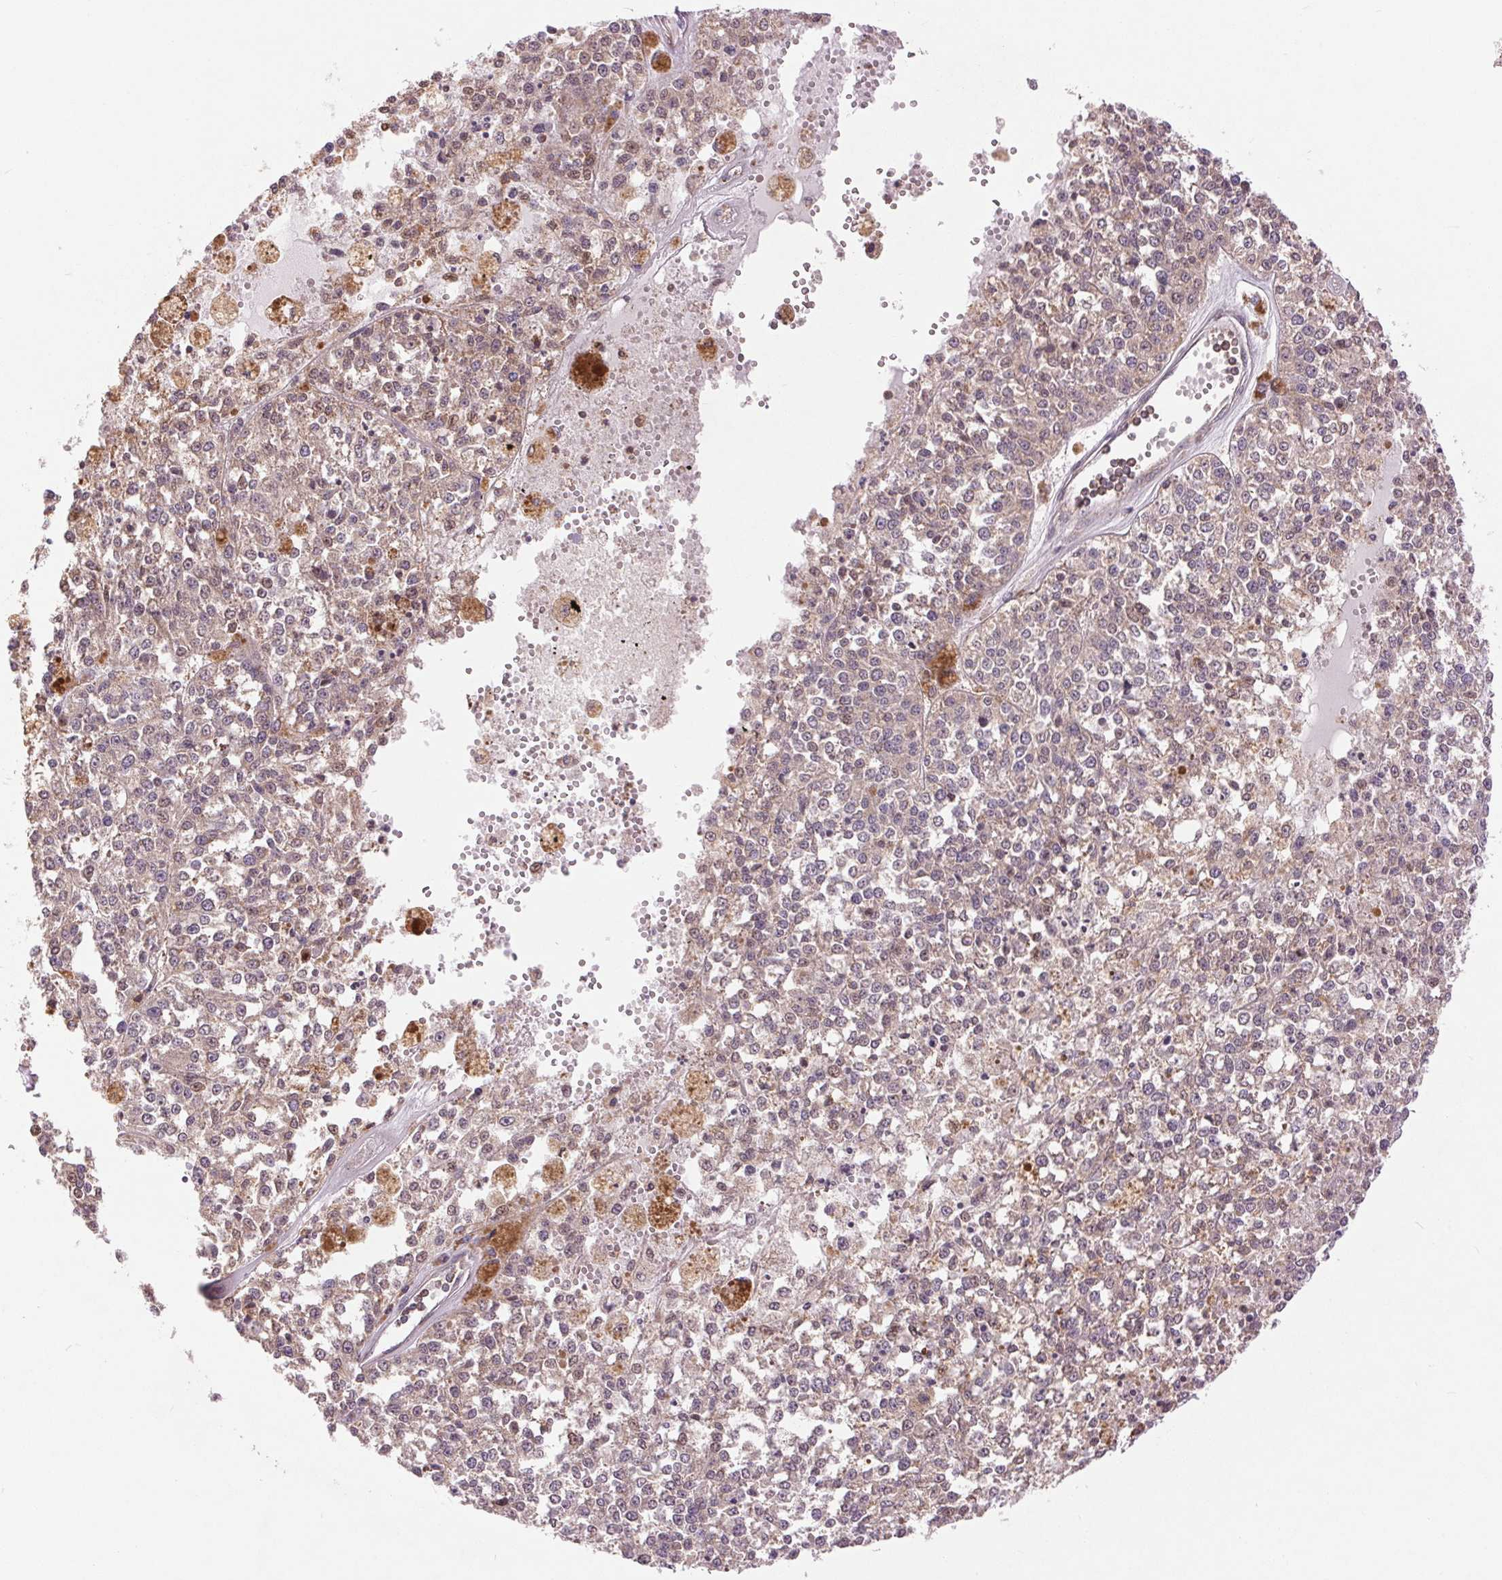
{"staining": {"intensity": "weak", "quantity": "<25%", "location": "nuclear"}, "tissue": "melanoma", "cell_type": "Tumor cells", "image_type": "cancer", "snomed": [{"axis": "morphology", "description": "Malignant melanoma, Metastatic site"}, {"axis": "topography", "description": "Lymph node"}], "caption": "Photomicrograph shows no significant protein staining in tumor cells of malignant melanoma (metastatic site). (Brightfield microscopy of DAB immunohistochemistry at high magnification).", "gene": "BTF3L4", "patient": {"sex": "female", "age": 64}}